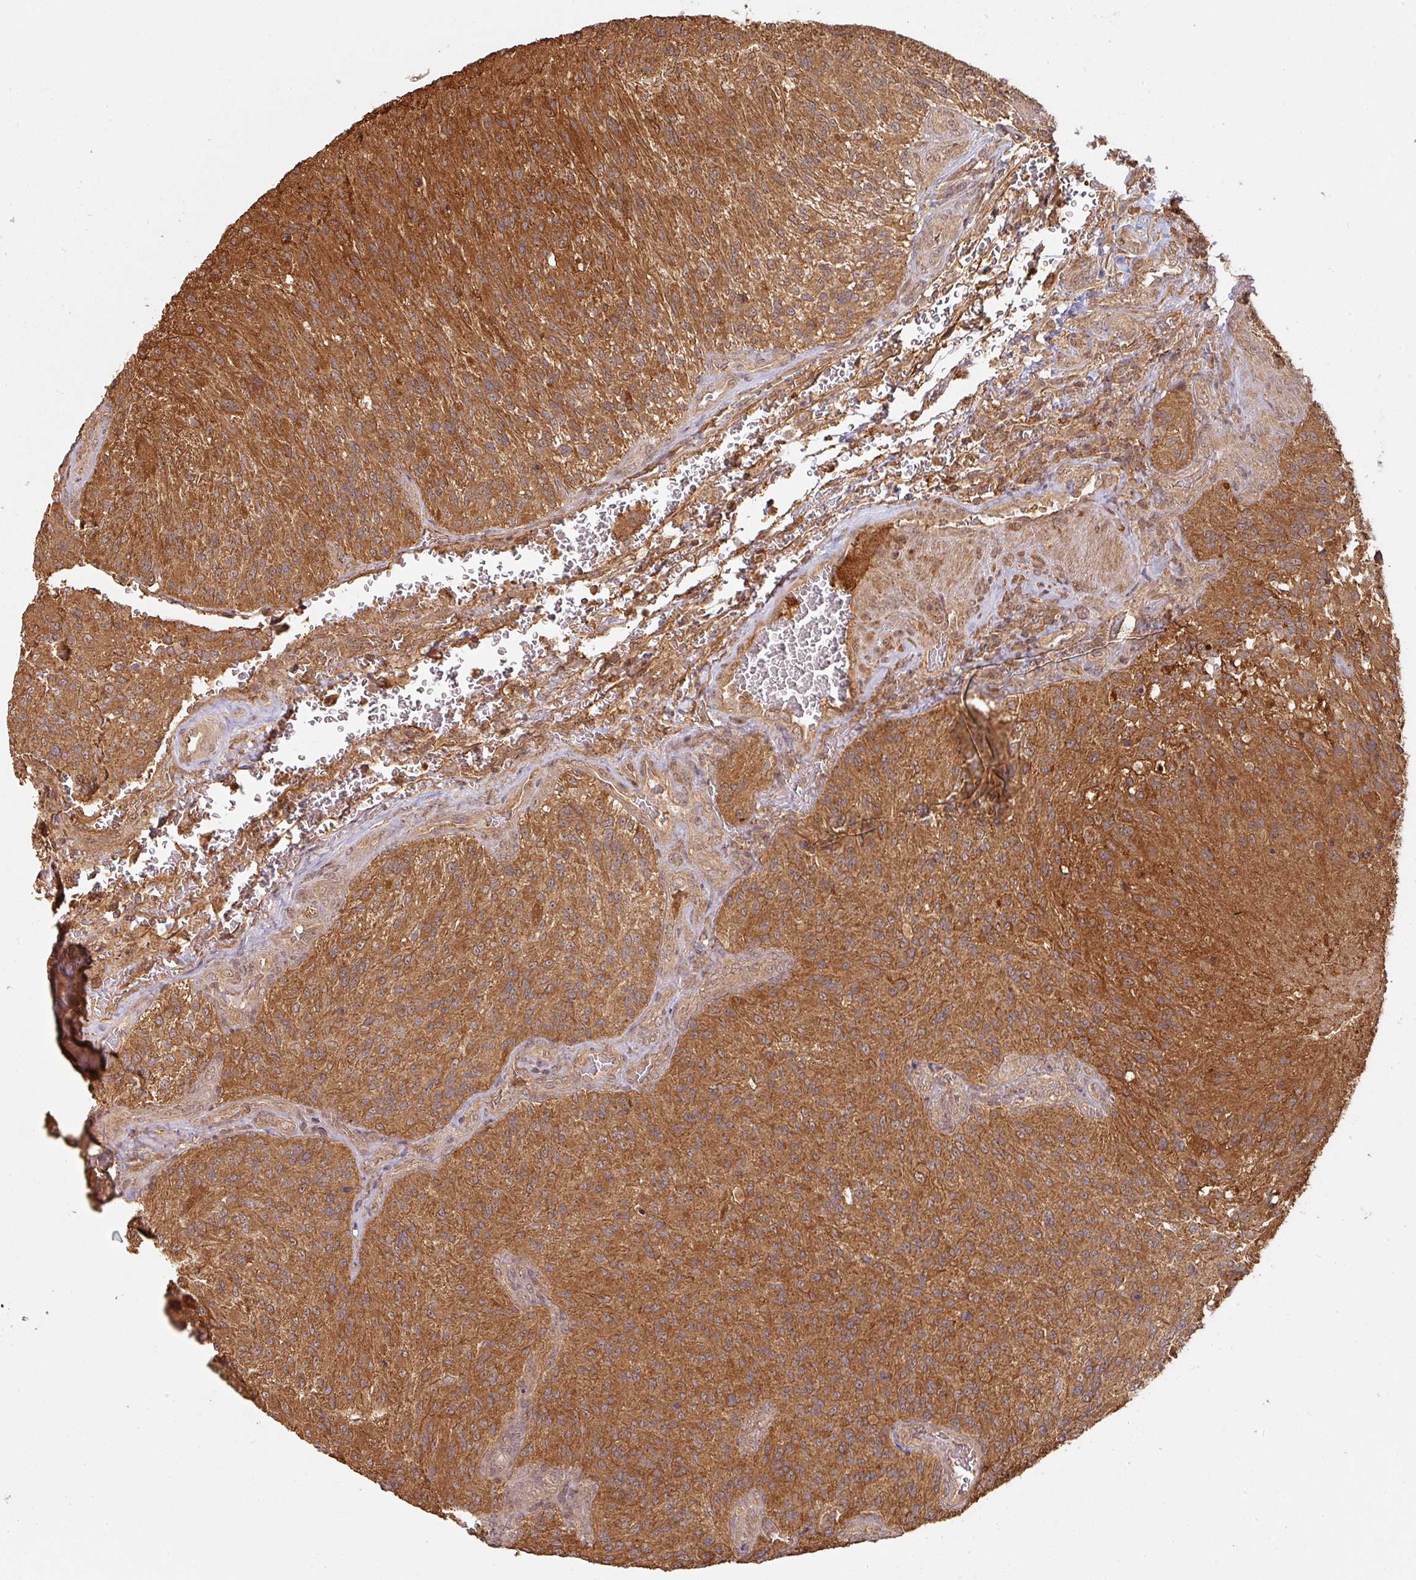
{"staining": {"intensity": "strong", "quantity": ">75%", "location": "cytoplasmic/membranous"}, "tissue": "glioma", "cell_type": "Tumor cells", "image_type": "cancer", "snomed": [{"axis": "morphology", "description": "Normal tissue, NOS"}, {"axis": "morphology", "description": "Glioma, malignant, High grade"}, {"axis": "topography", "description": "Cerebral cortex"}], "caption": "Immunohistochemical staining of glioma displays strong cytoplasmic/membranous protein positivity in about >75% of tumor cells.", "gene": "ZNF322", "patient": {"sex": "male", "age": 56}}